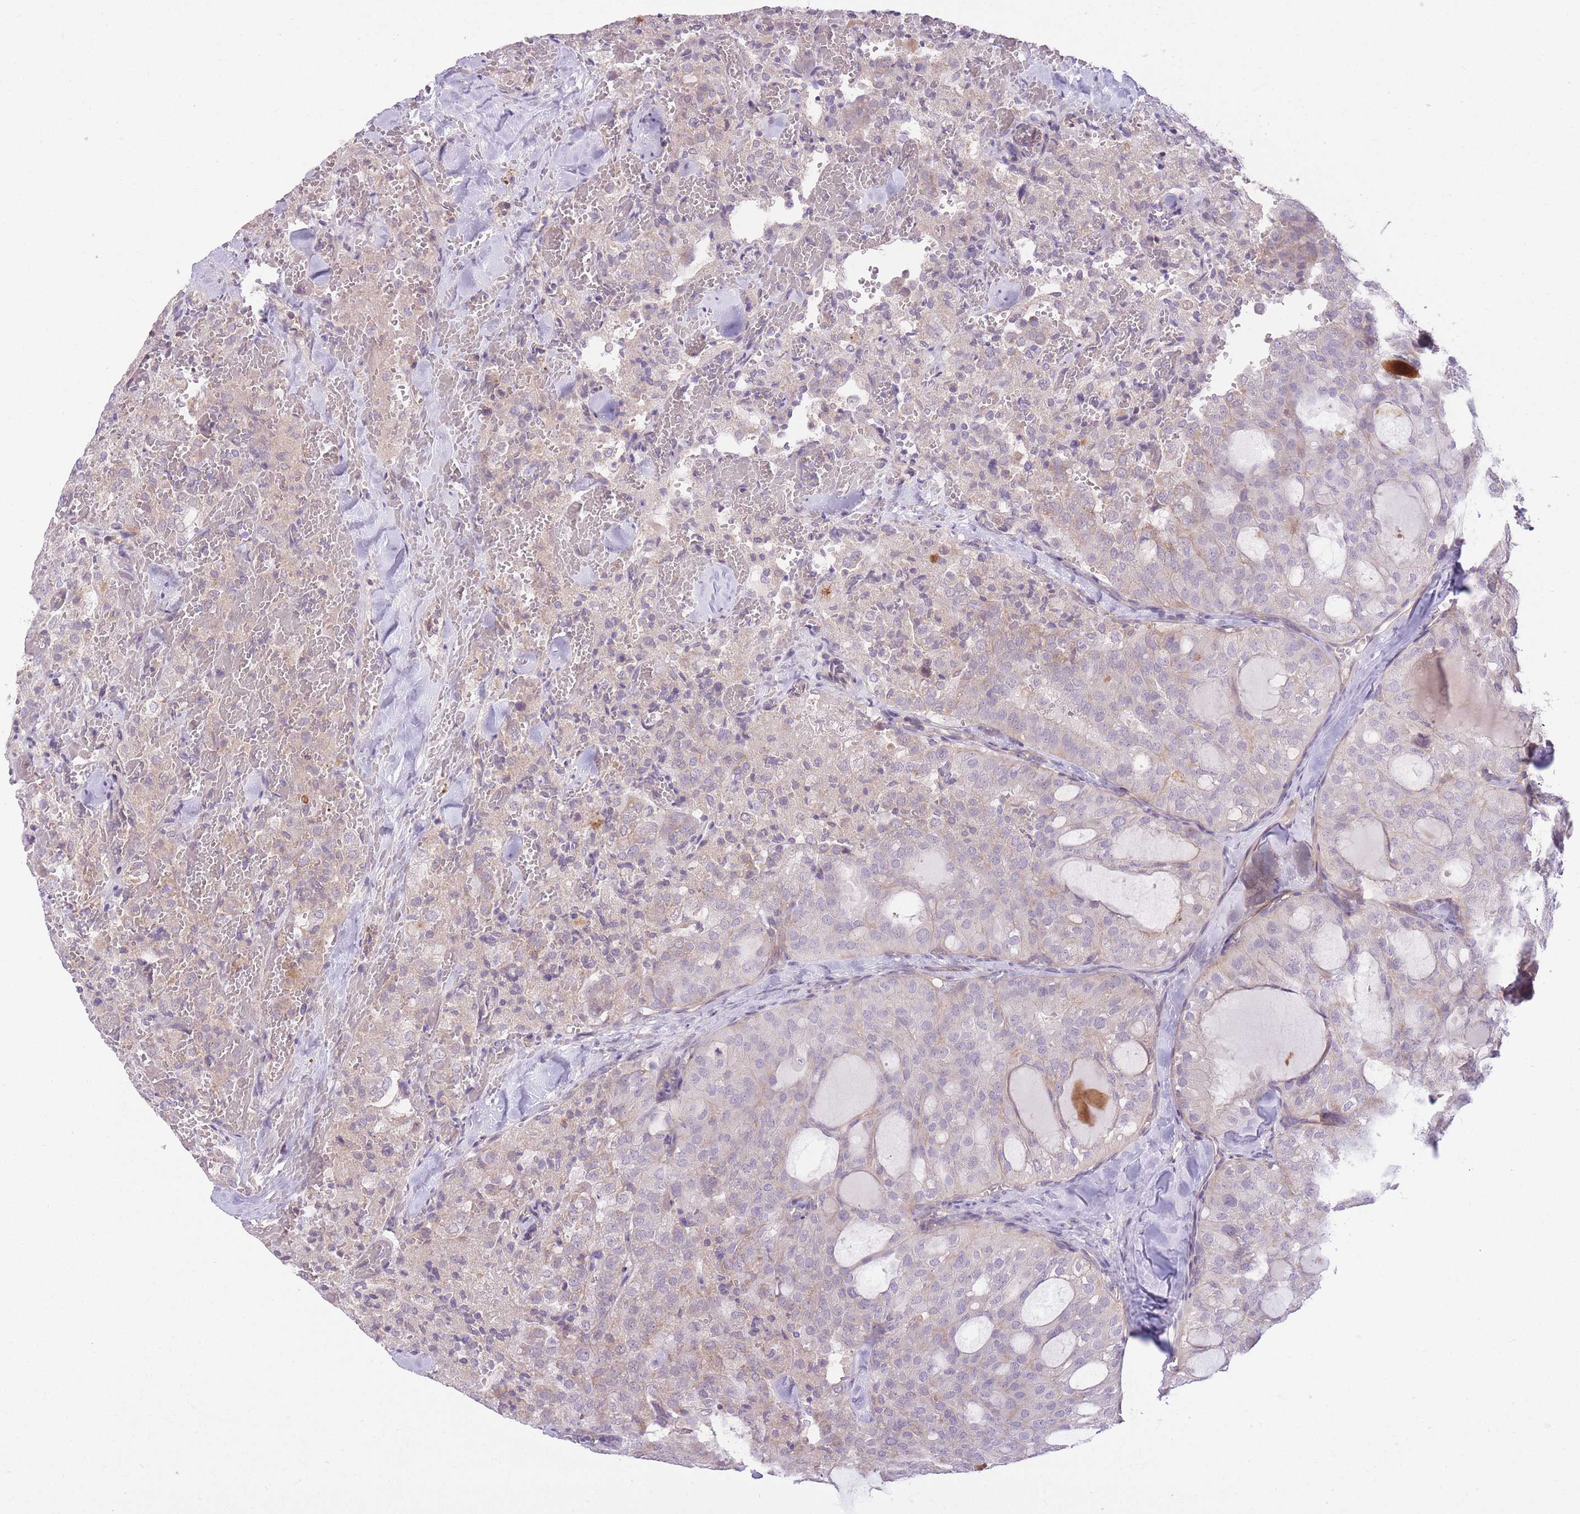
{"staining": {"intensity": "negative", "quantity": "none", "location": "none"}, "tissue": "thyroid cancer", "cell_type": "Tumor cells", "image_type": "cancer", "snomed": [{"axis": "morphology", "description": "Follicular adenoma carcinoma, NOS"}, {"axis": "topography", "description": "Thyroid gland"}], "caption": "Thyroid cancer (follicular adenoma carcinoma) was stained to show a protein in brown. There is no significant positivity in tumor cells.", "gene": "REV1", "patient": {"sex": "male", "age": 75}}